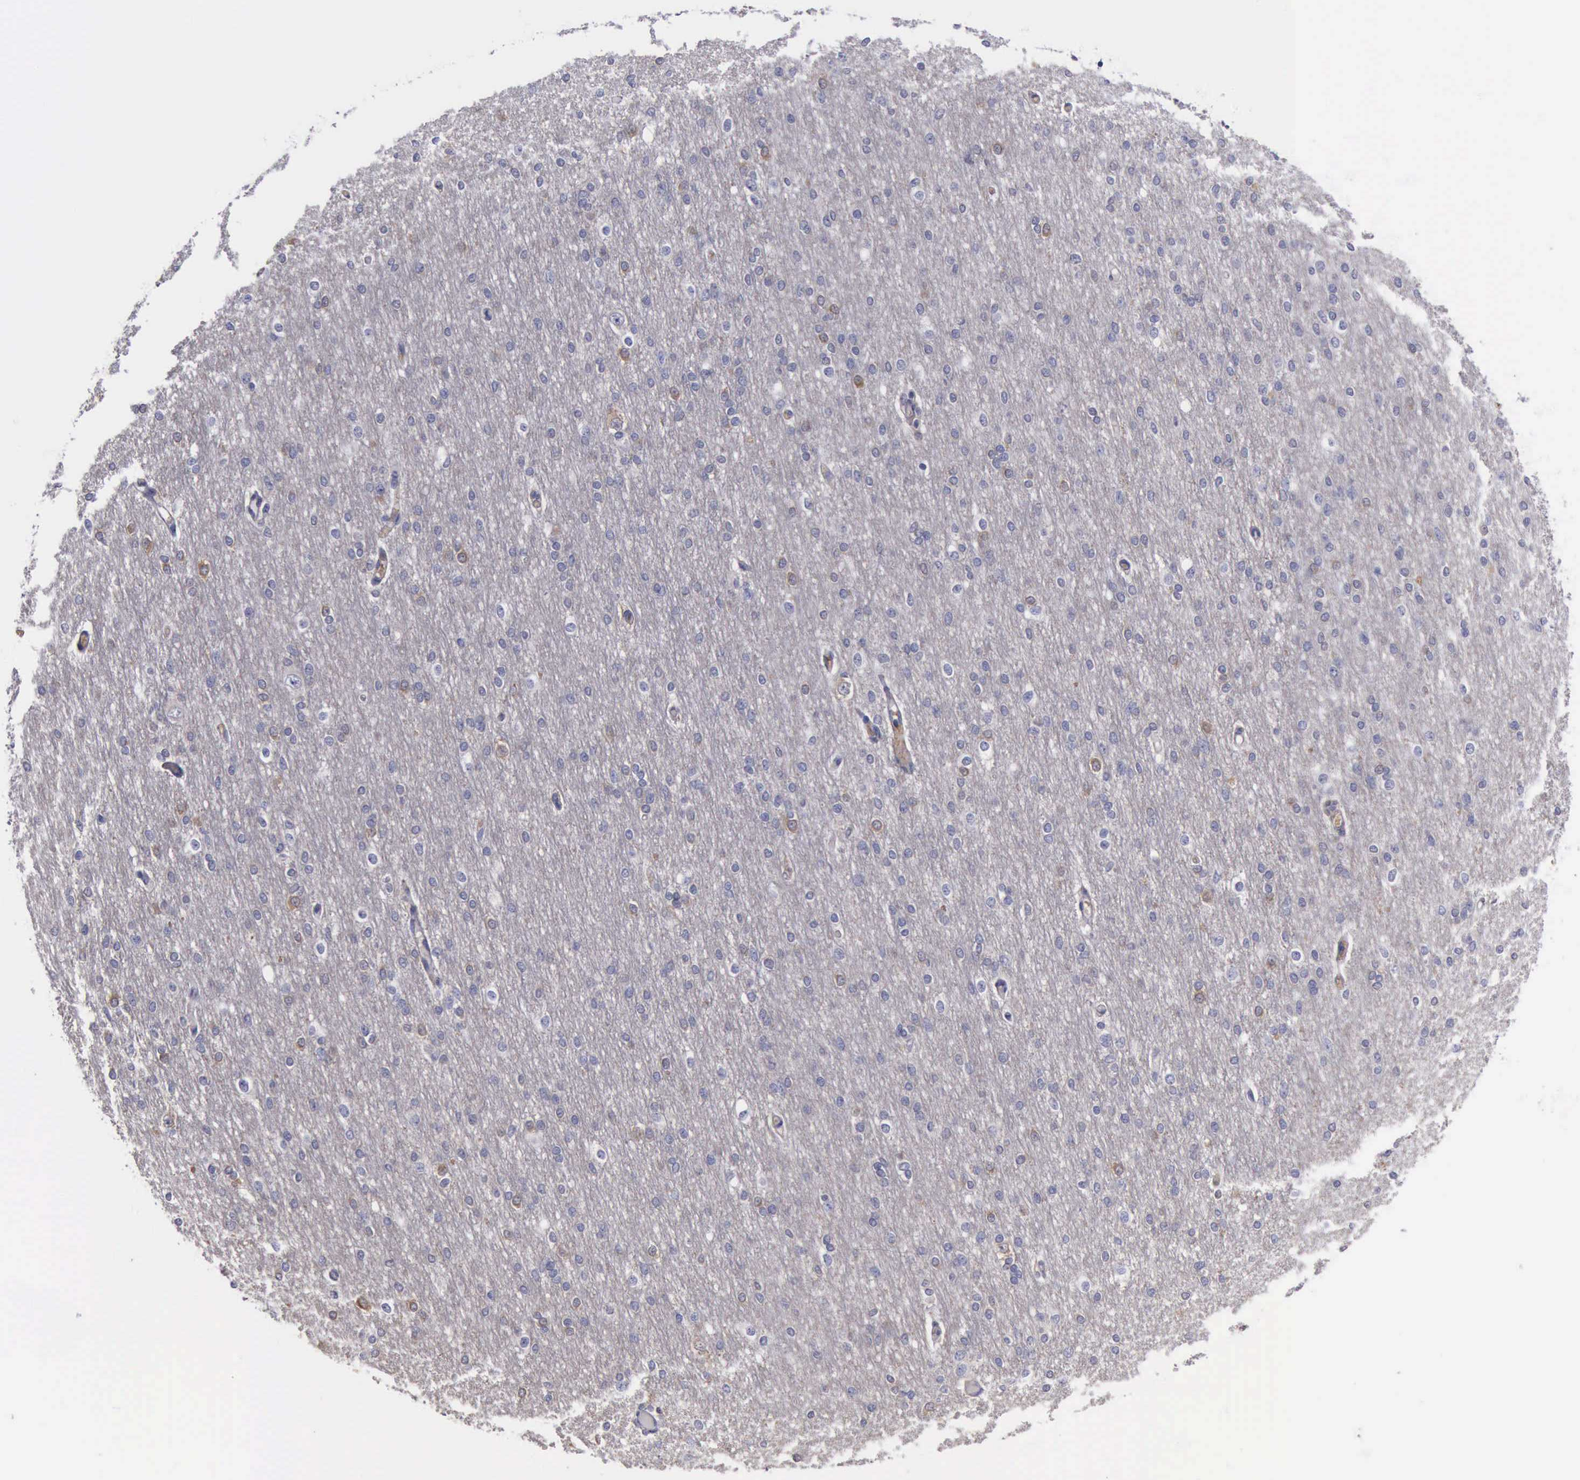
{"staining": {"intensity": "negative", "quantity": "none", "location": "none"}, "tissue": "cerebral cortex", "cell_type": "Endothelial cells", "image_type": "normal", "snomed": [{"axis": "morphology", "description": "Normal tissue, NOS"}, {"axis": "morphology", "description": "Inflammation, NOS"}, {"axis": "topography", "description": "Cerebral cortex"}], "caption": "High power microscopy histopathology image of an immunohistochemistry micrograph of benign cerebral cortex, revealing no significant positivity in endothelial cells.", "gene": "CEP128", "patient": {"sex": "male", "age": 6}}